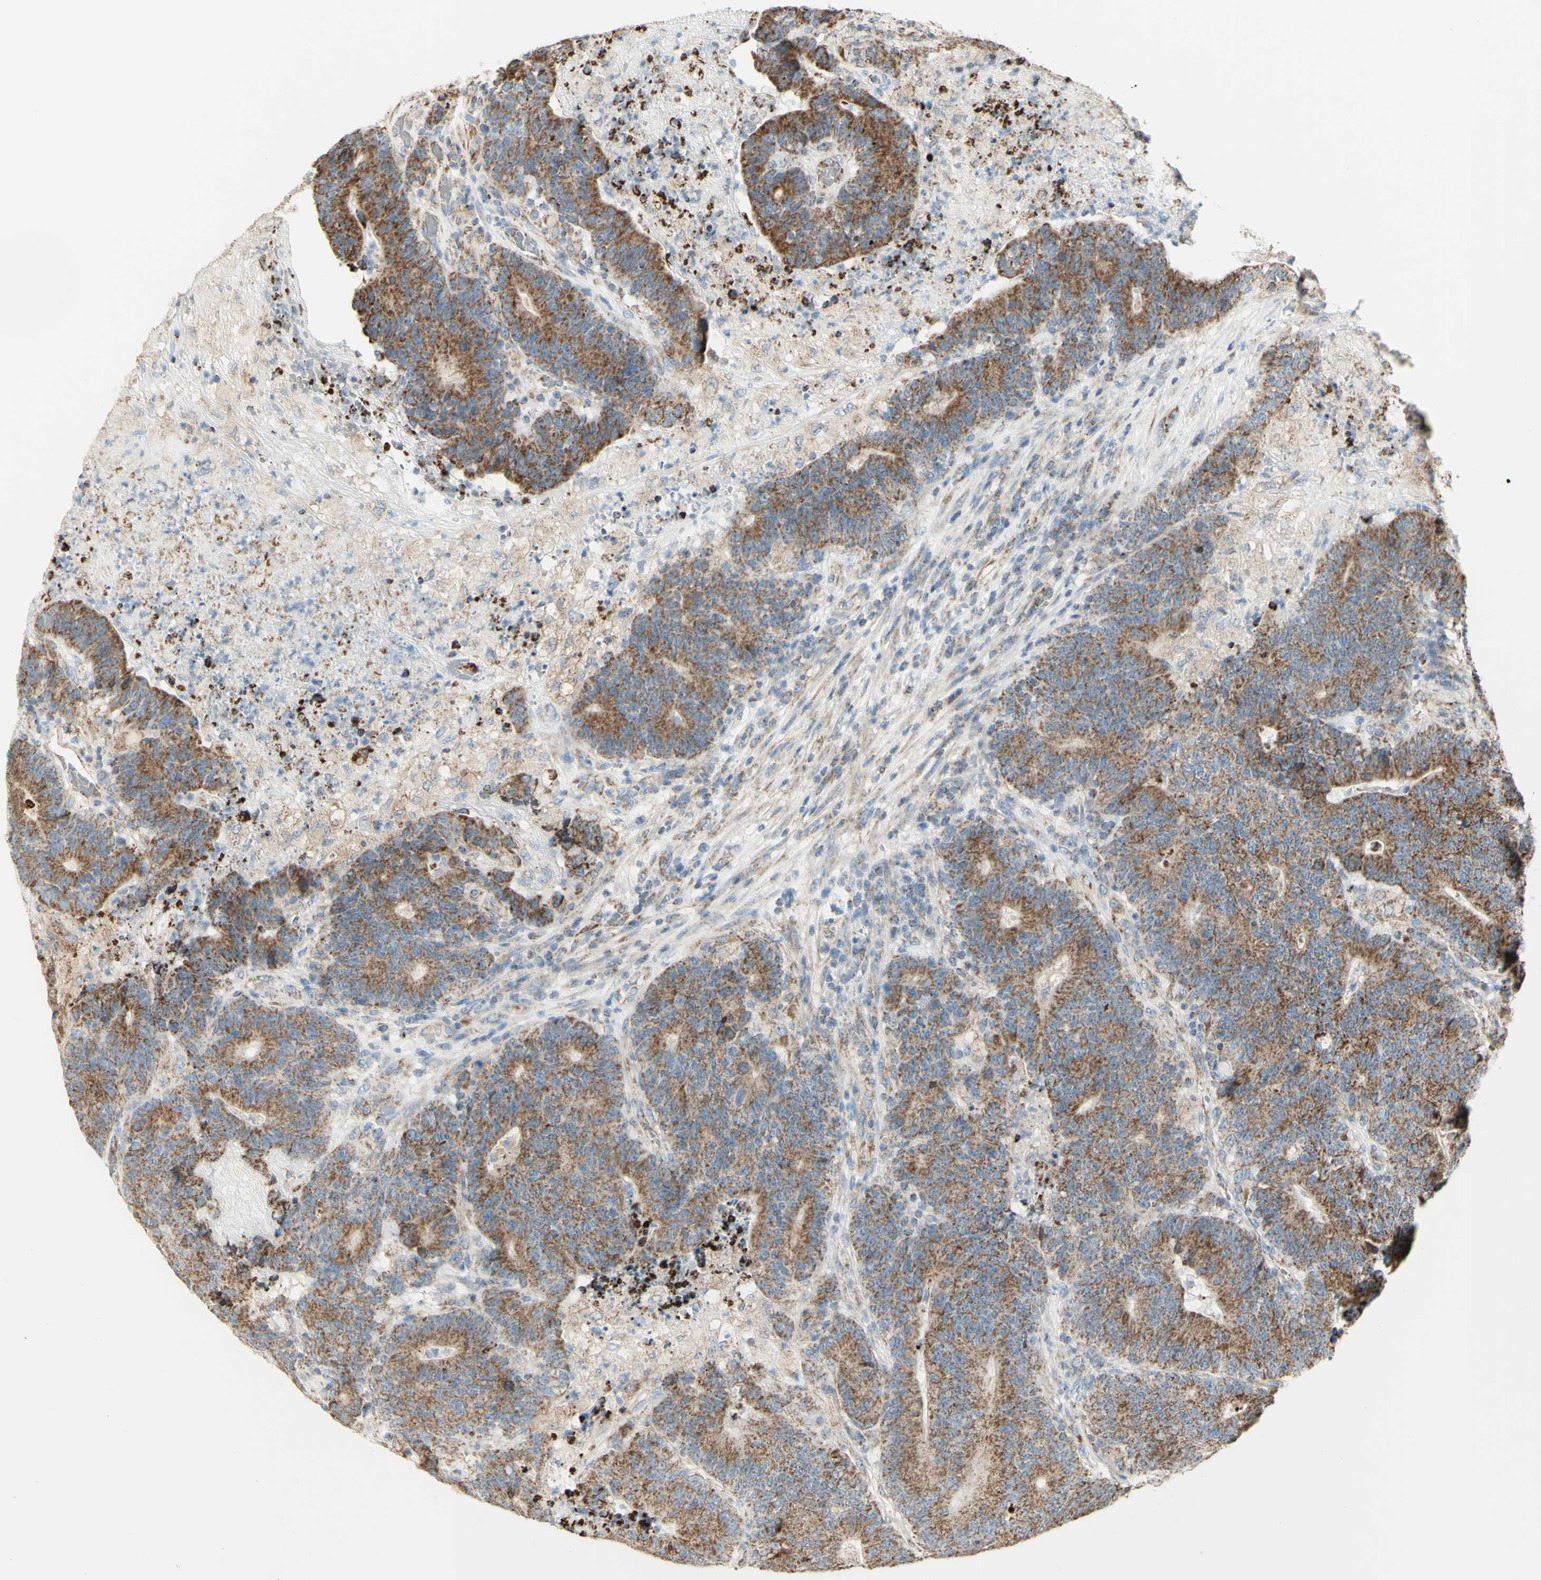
{"staining": {"intensity": "weak", "quantity": ">75%", "location": "cytoplasmic/membranous"}, "tissue": "colorectal cancer", "cell_type": "Tumor cells", "image_type": "cancer", "snomed": [{"axis": "morphology", "description": "Normal tissue, NOS"}, {"axis": "morphology", "description": "Adenocarcinoma, NOS"}, {"axis": "topography", "description": "Colon"}], "caption": "An image of adenocarcinoma (colorectal) stained for a protein shows weak cytoplasmic/membranous brown staining in tumor cells.", "gene": "LETM1", "patient": {"sex": "female", "age": 75}}